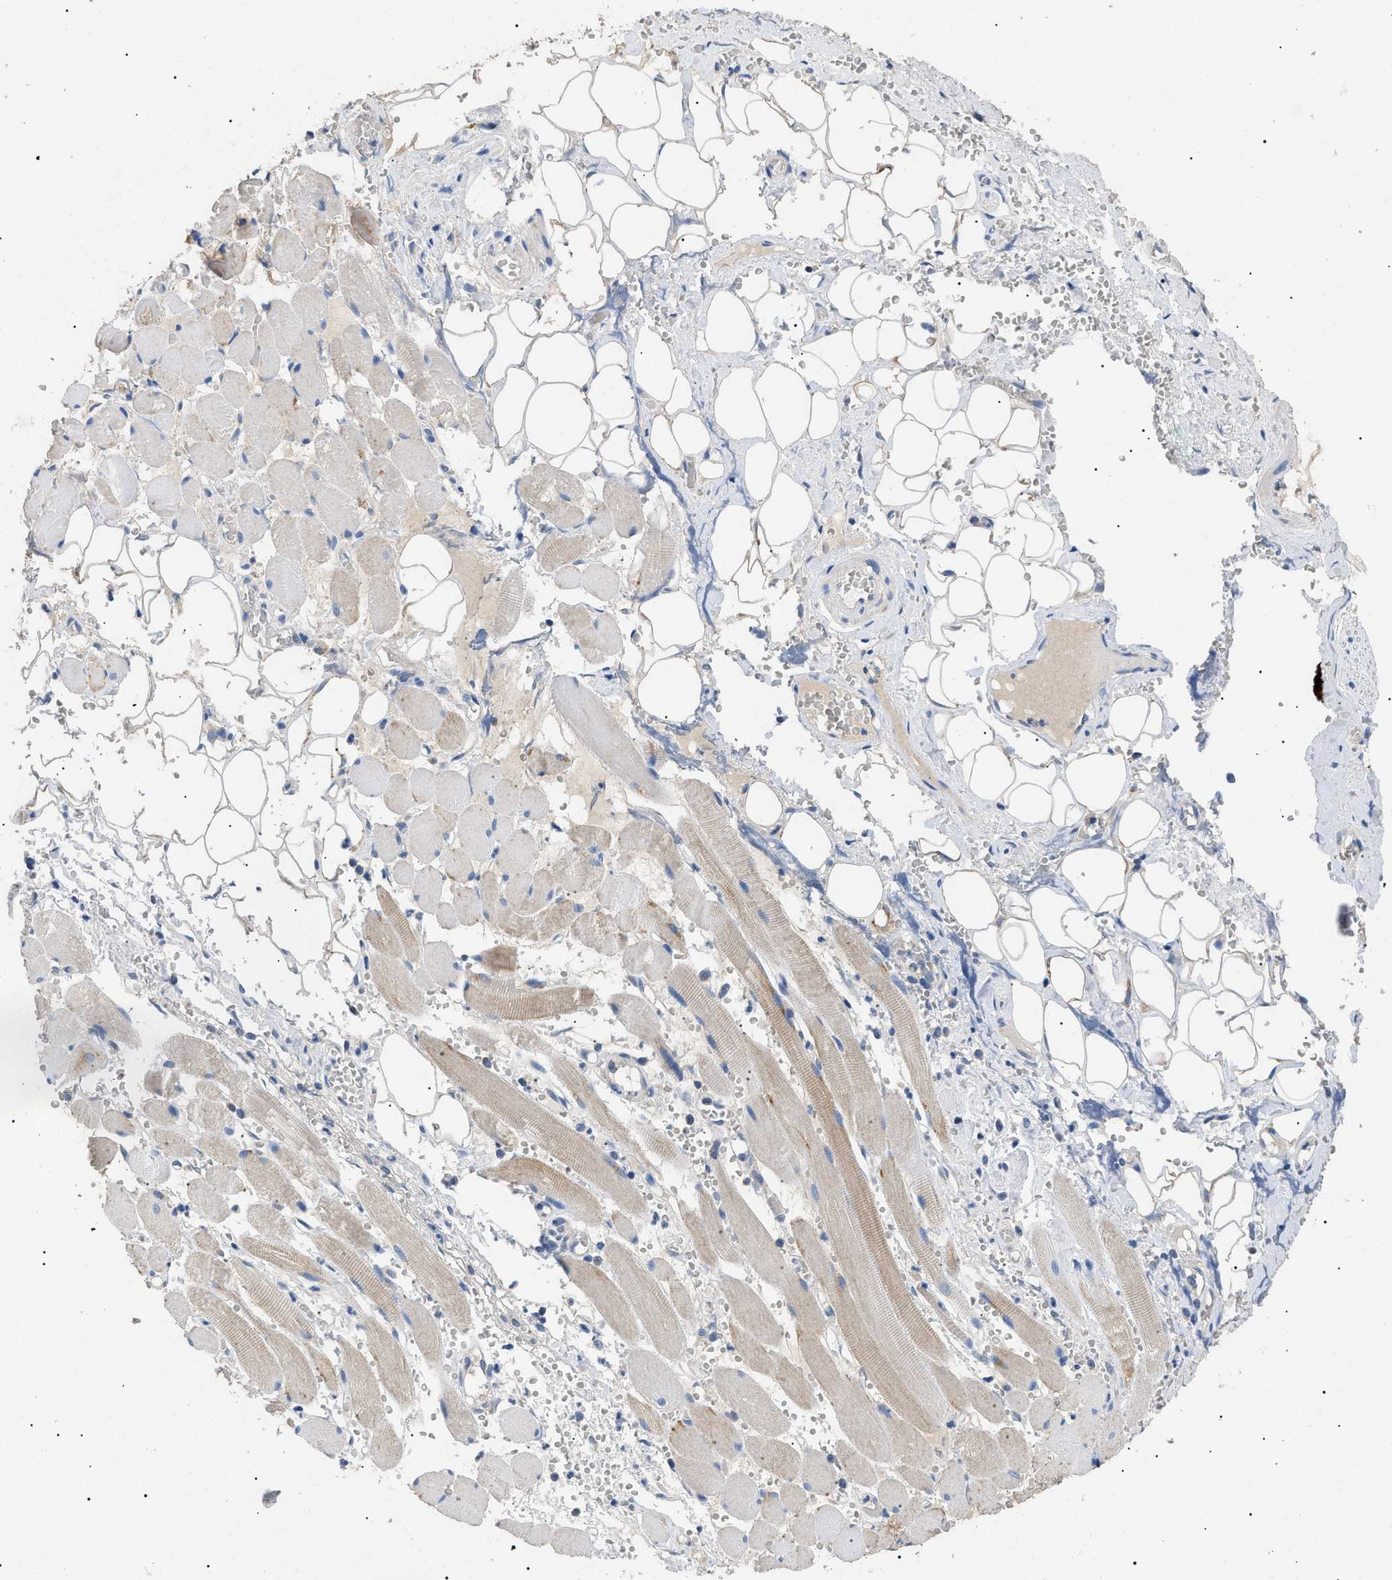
{"staining": {"intensity": "weak", "quantity": "25%-75%", "location": "cytoplasmic/membranous"}, "tissue": "adipose tissue", "cell_type": "Adipocytes", "image_type": "normal", "snomed": [{"axis": "morphology", "description": "Squamous cell carcinoma, NOS"}, {"axis": "topography", "description": "Oral tissue"}, {"axis": "topography", "description": "Head-Neck"}], "caption": "Weak cytoplasmic/membranous positivity for a protein is identified in about 25%-75% of adipocytes of normal adipose tissue using immunohistochemistry (IHC).", "gene": "TOMM6", "patient": {"sex": "female", "age": 50}}